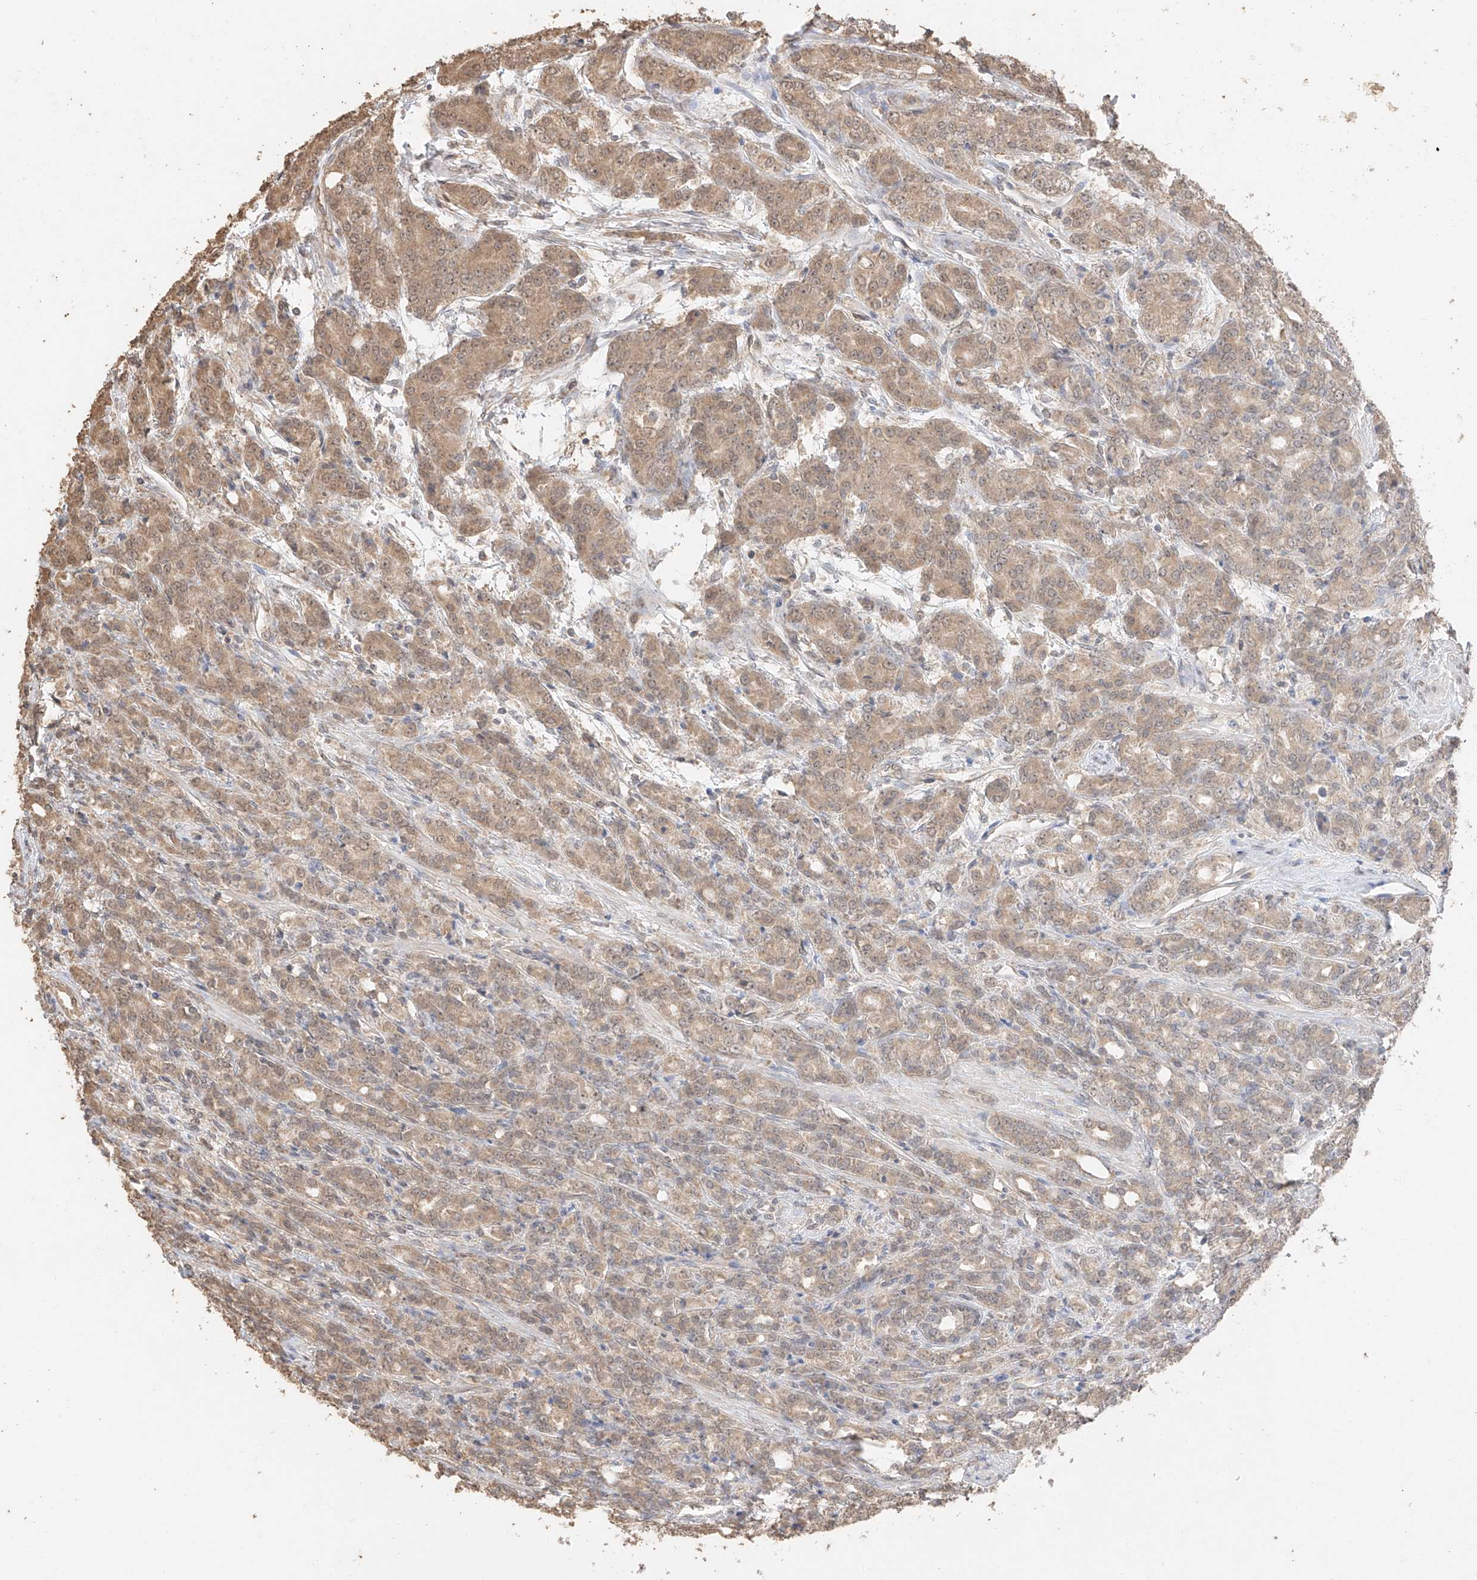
{"staining": {"intensity": "moderate", "quantity": ">75%", "location": "cytoplasmic/membranous"}, "tissue": "prostate cancer", "cell_type": "Tumor cells", "image_type": "cancer", "snomed": [{"axis": "morphology", "description": "Adenocarcinoma, High grade"}, {"axis": "topography", "description": "Prostate"}], "caption": "Immunohistochemical staining of human prostate cancer (high-grade adenocarcinoma) exhibits moderate cytoplasmic/membranous protein positivity in about >75% of tumor cells.", "gene": "IL22RA2", "patient": {"sex": "male", "age": 62}}